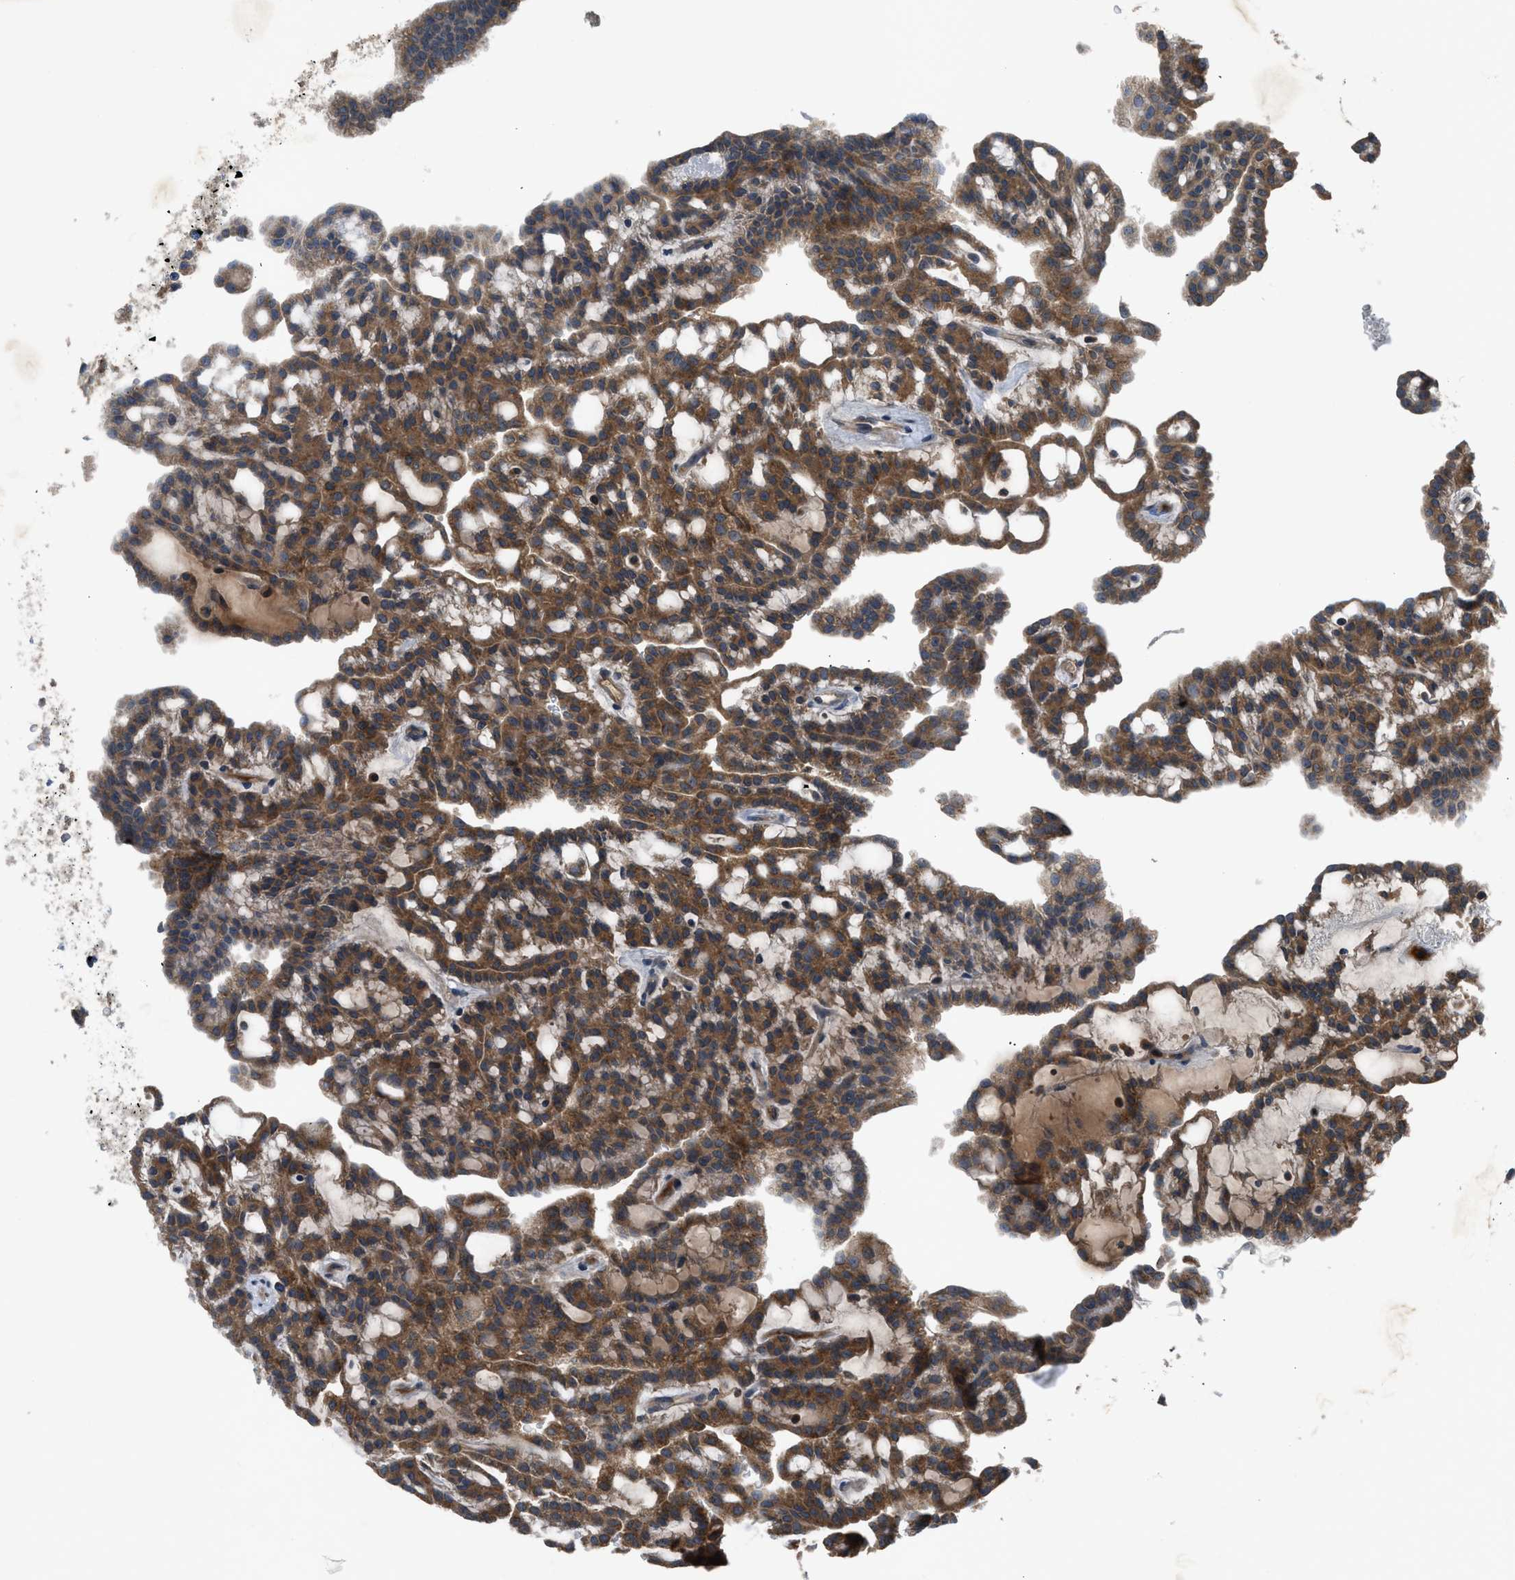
{"staining": {"intensity": "moderate", "quantity": ">75%", "location": "cytoplasmic/membranous"}, "tissue": "renal cancer", "cell_type": "Tumor cells", "image_type": "cancer", "snomed": [{"axis": "morphology", "description": "Adenocarcinoma, NOS"}, {"axis": "topography", "description": "Kidney"}], "caption": "Renal adenocarcinoma stained with a brown dye exhibits moderate cytoplasmic/membranous positive expression in approximately >75% of tumor cells.", "gene": "PAFAH2", "patient": {"sex": "male", "age": 63}}